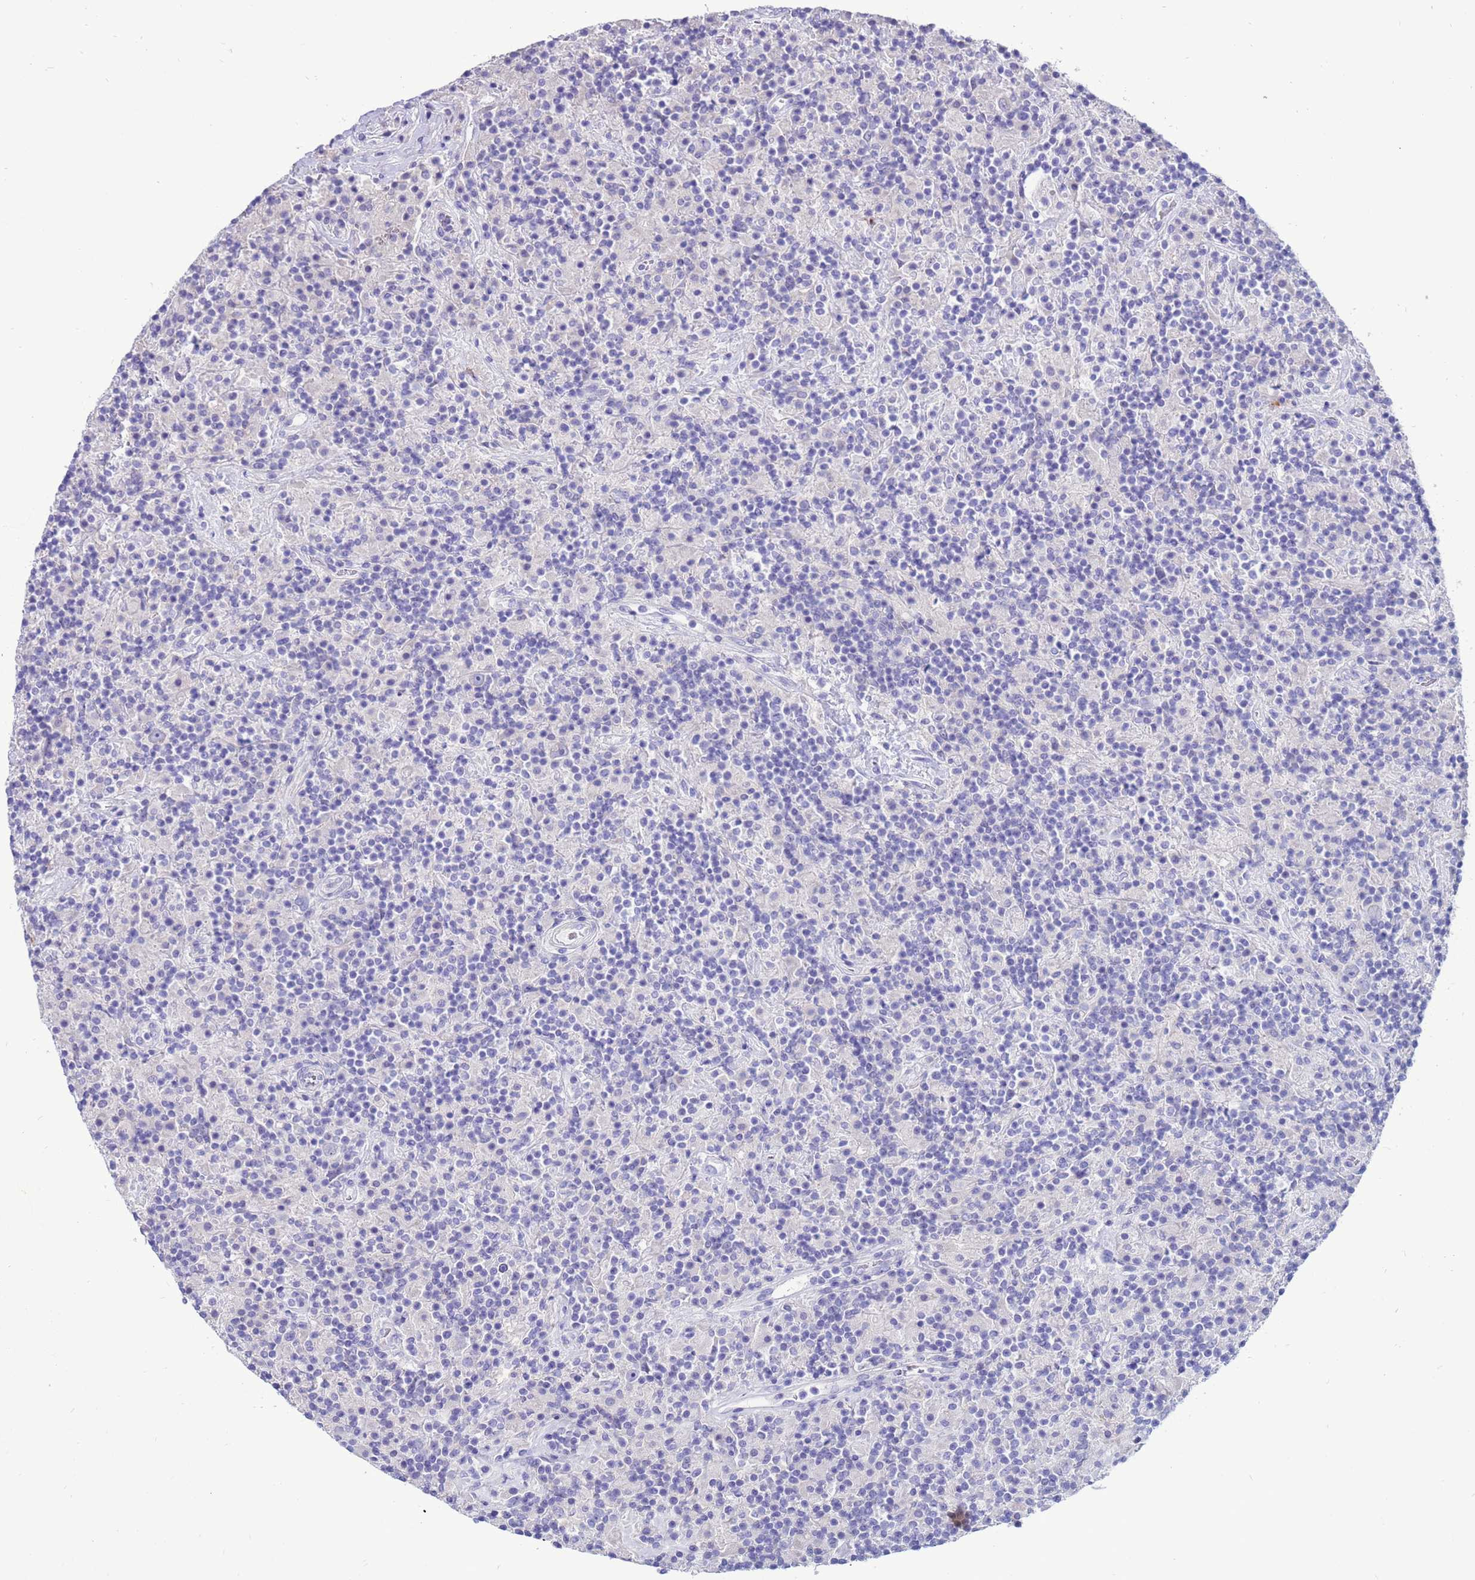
{"staining": {"intensity": "negative", "quantity": "none", "location": "none"}, "tissue": "lymphoma", "cell_type": "Tumor cells", "image_type": "cancer", "snomed": [{"axis": "morphology", "description": "Hodgkin's disease, NOS"}, {"axis": "topography", "description": "Lymph node"}], "caption": "The immunohistochemistry photomicrograph has no significant expression in tumor cells of lymphoma tissue. (Brightfield microscopy of DAB immunohistochemistry (IHC) at high magnification).", "gene": "PDE10A", "patient": {"sex": "male", "age": 70}}